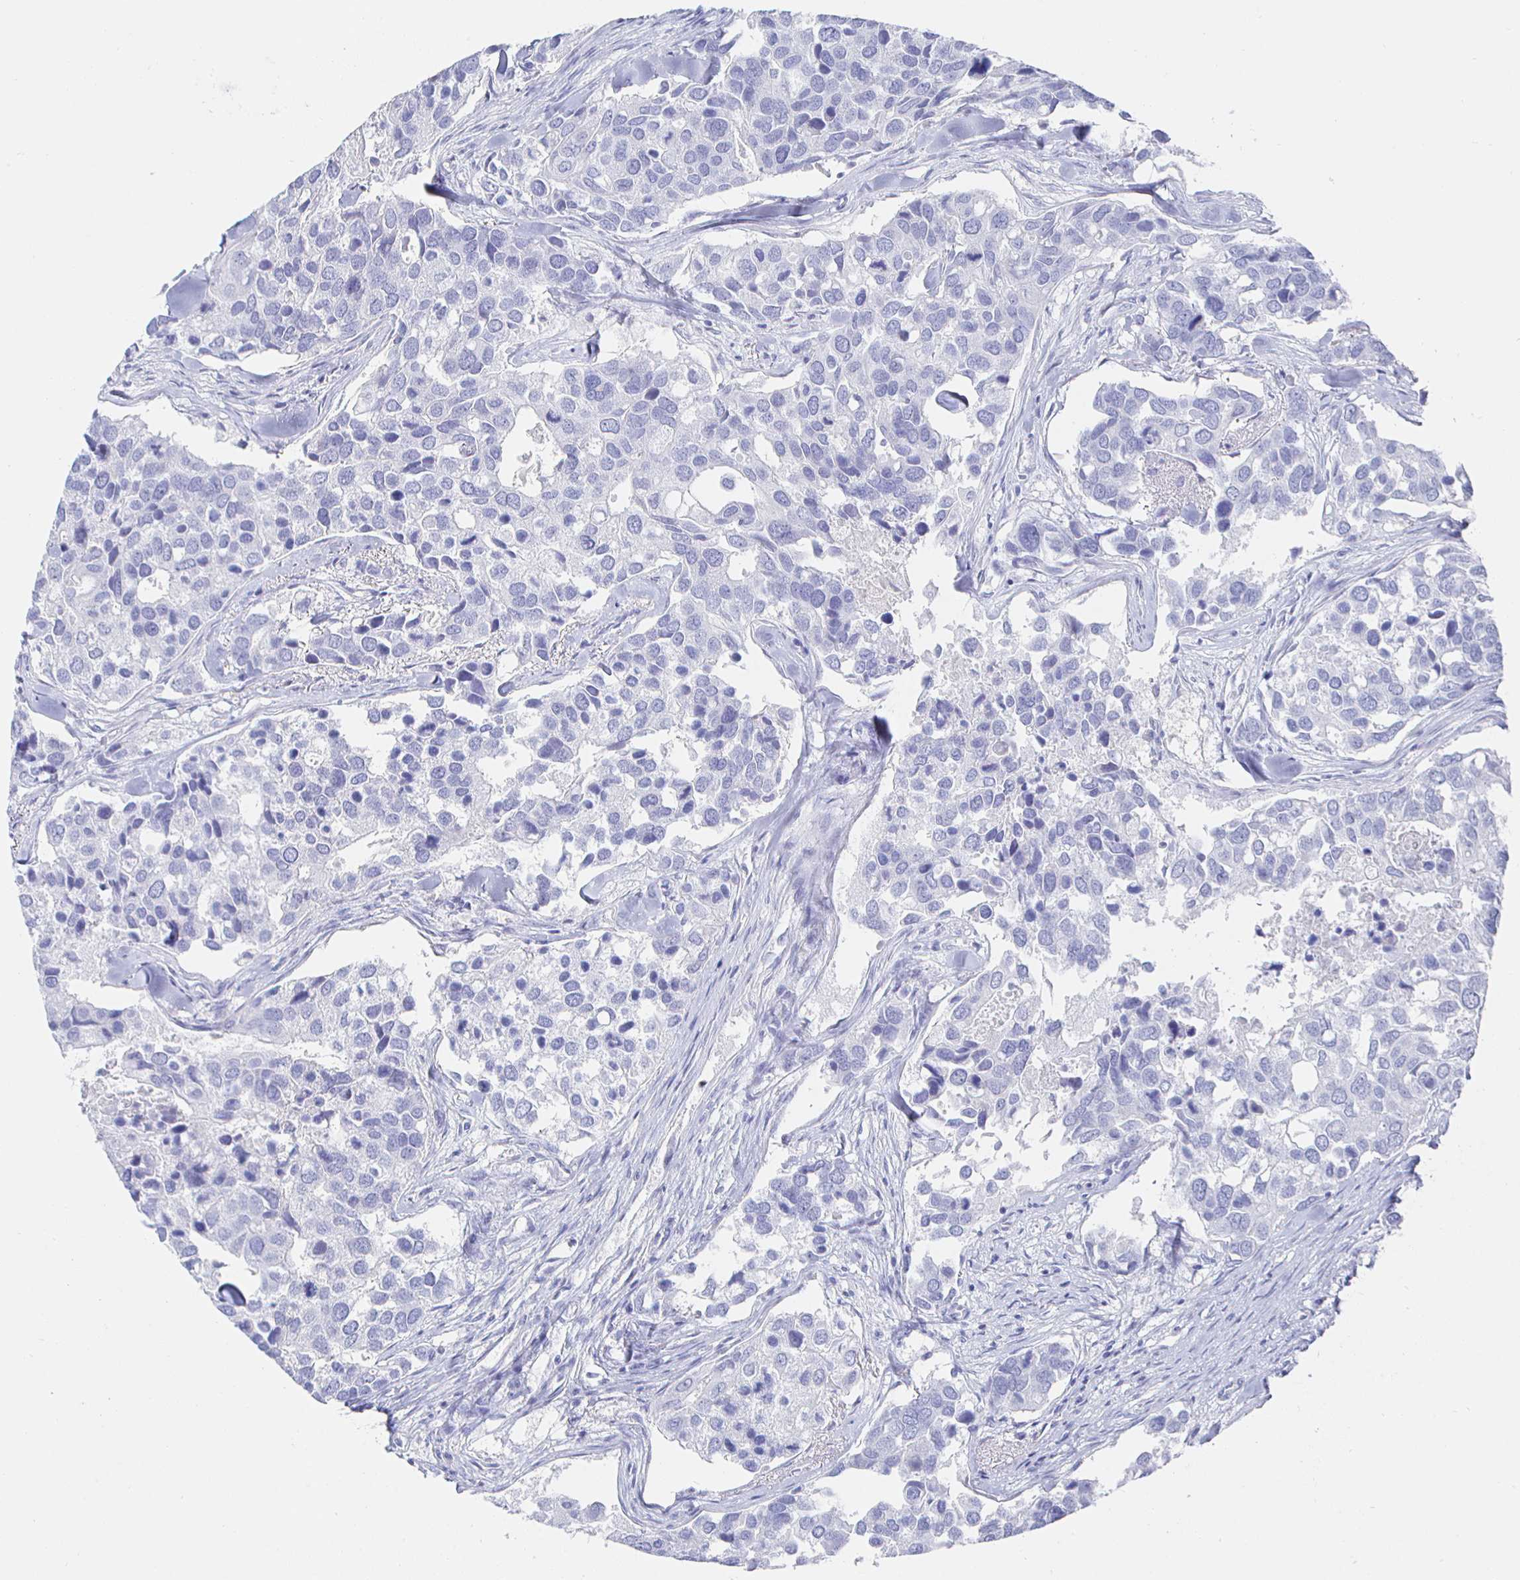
{"staining": {"intensity": "negative", "quantity": "none", "location": "none"}, "tissue": "breast cancer", "cell_type": "Tumor cells", "image_type": "cancer", "snomed": [{"axis": "morphology", "description": "Duct carcinoma"}, {"axis": "topography", "description": "Breast"}], "caption": "Infiltrating ductal carcinoma (breast) was stained to show a protein in brown. There is no significant expression in tumor cells.", "gene": "CLCA1", "patient": {"sex": "female", "age": 83}}